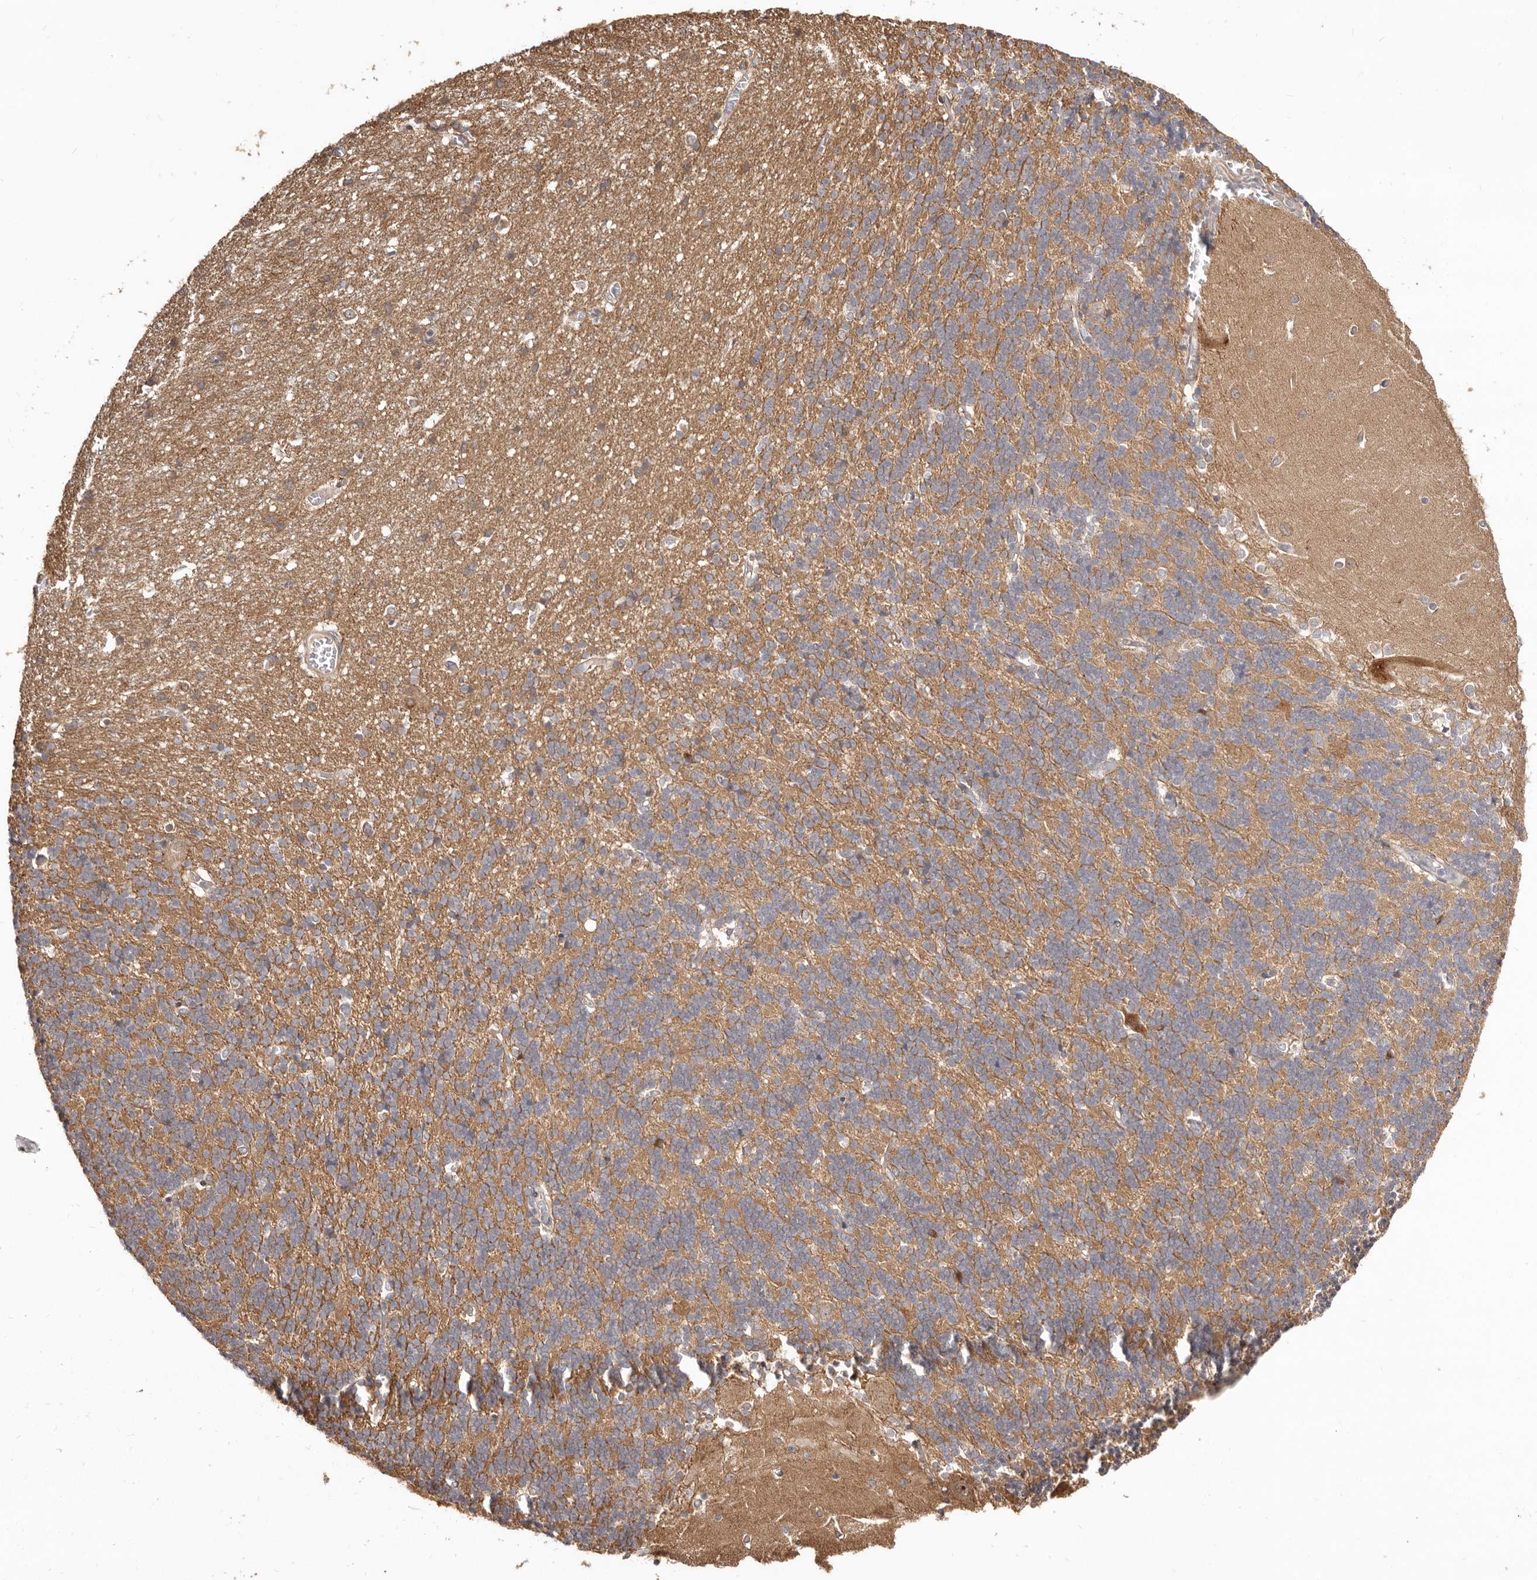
{"staining": {"intensity": "moderate", "quantity": ">75%", "location": "cytoplasmic/membranous"}, "tissue": "cerebellum", "cell_type": "Cells in granular layer", "image_type": "normal", "snomed": [{"axis": "morphology", "description": "Normal tissue, NOS"}, {"axis": "topography", "description": "Cerebellum"}], "caption": "Cerebellum stained for a protein (brown) reveals moderate cytoplasmic/membranous positive positivity in about >75% of cells in granular layer.", "gene": "GPATCH4", "patient": {"sex": "male", "age": 37}}